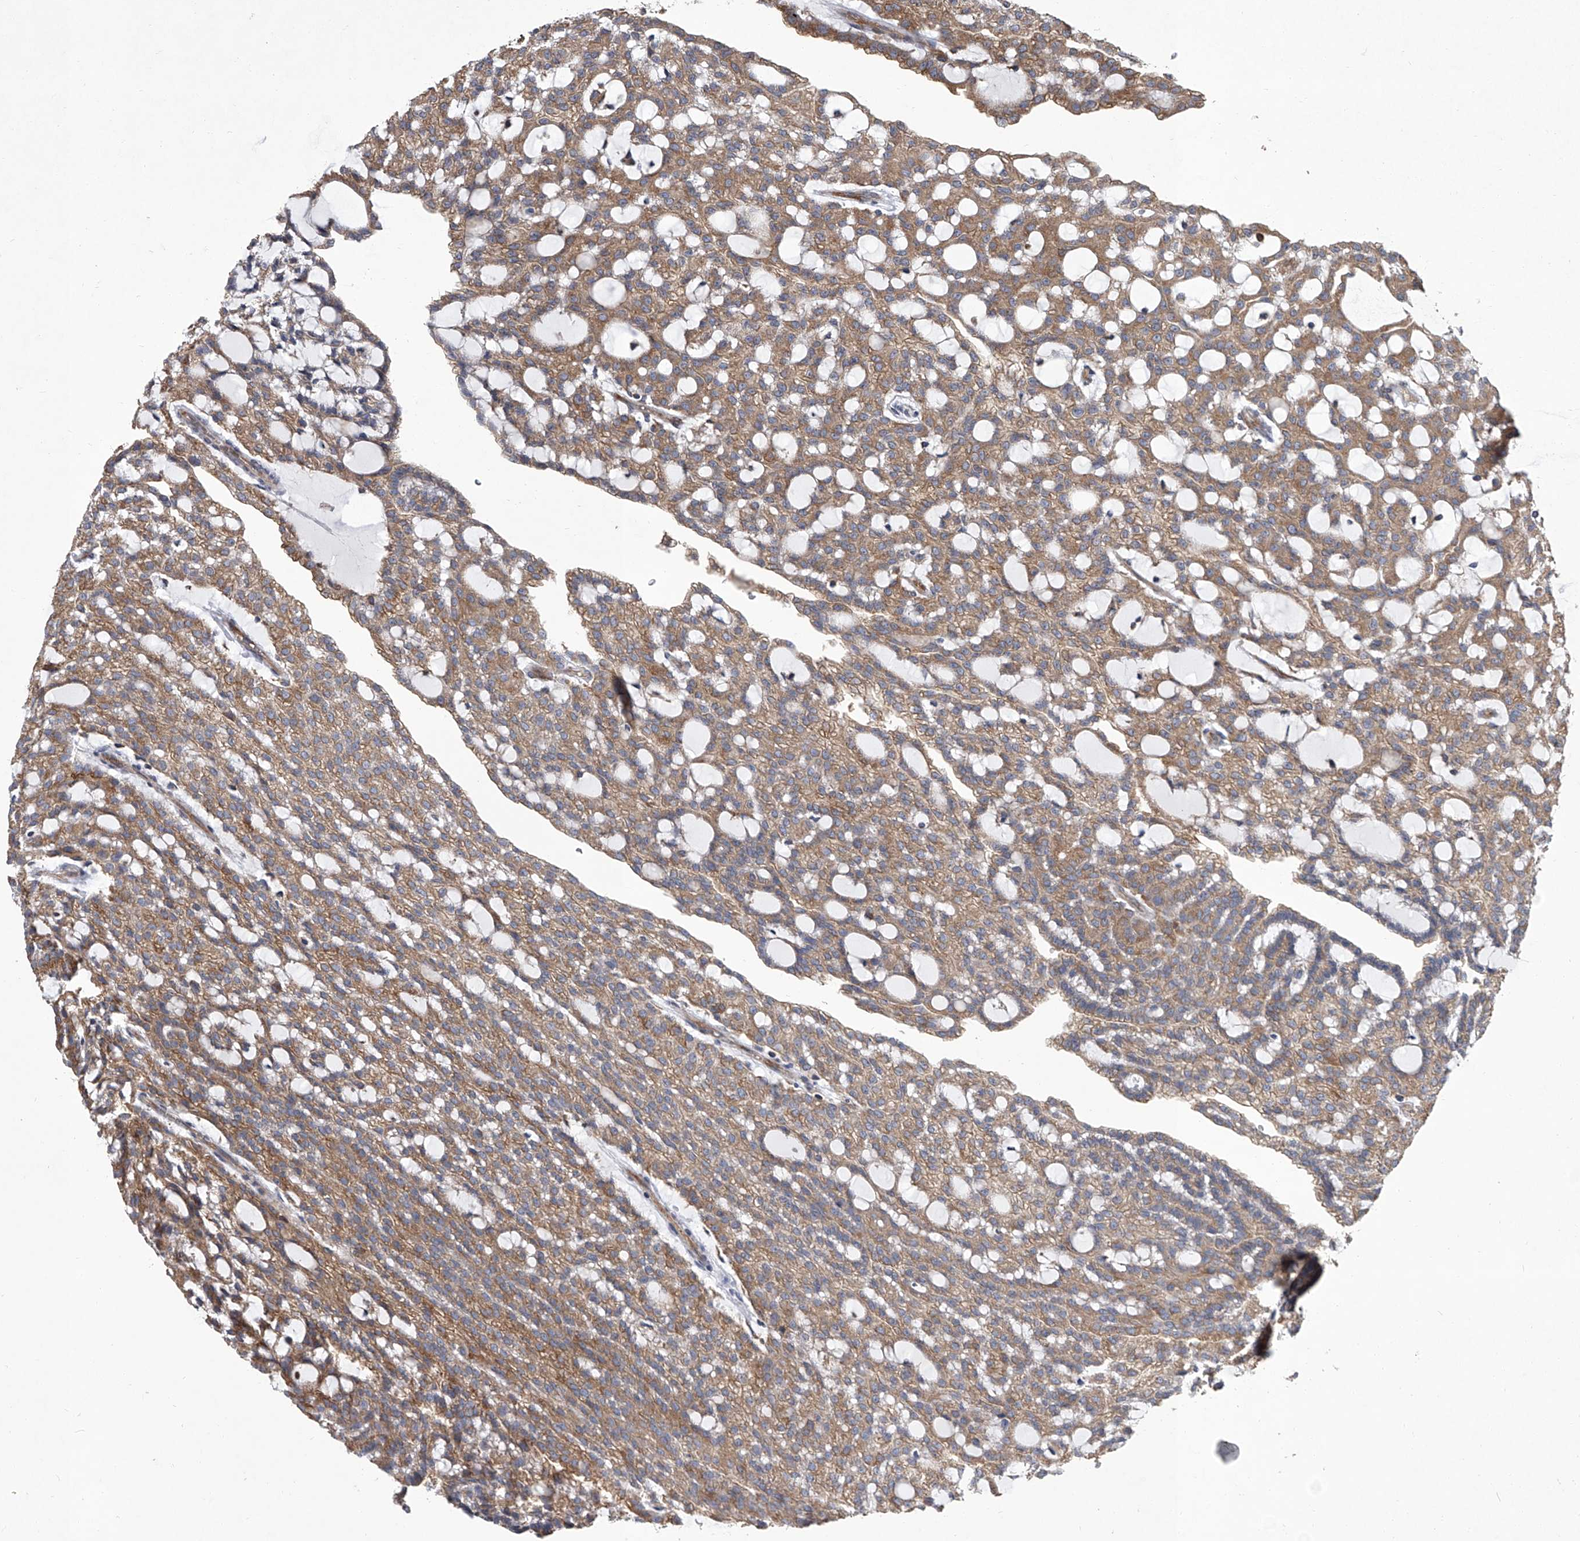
{"staining": {"intensity": "moderate", "quantity": ">75%", "location": "cytoplasmic/membranous"}, "tissue": "renal cancer", "cell_type": "Tumor cells", "image_type": "cancer", "snomed": [{"axis": "morphology", "description": "Adenocarcinoma, NOS"}, {"axis": "topography", "description": "Kidney"}], "caption": "Protein expression by immunohistochemistry displays moderate cytoplasmic/membranous positivity in about >75% of tumor cells in renal cancer (adenocarcinoma). (Stains: DAB (3,3'-diaminobenzidine) in brown, nuclei in blue, Microscopy: brightfield microscopy at high magnification).", "gene": "EIF2S2", "patient": {"sex": "male", "age": 63}}